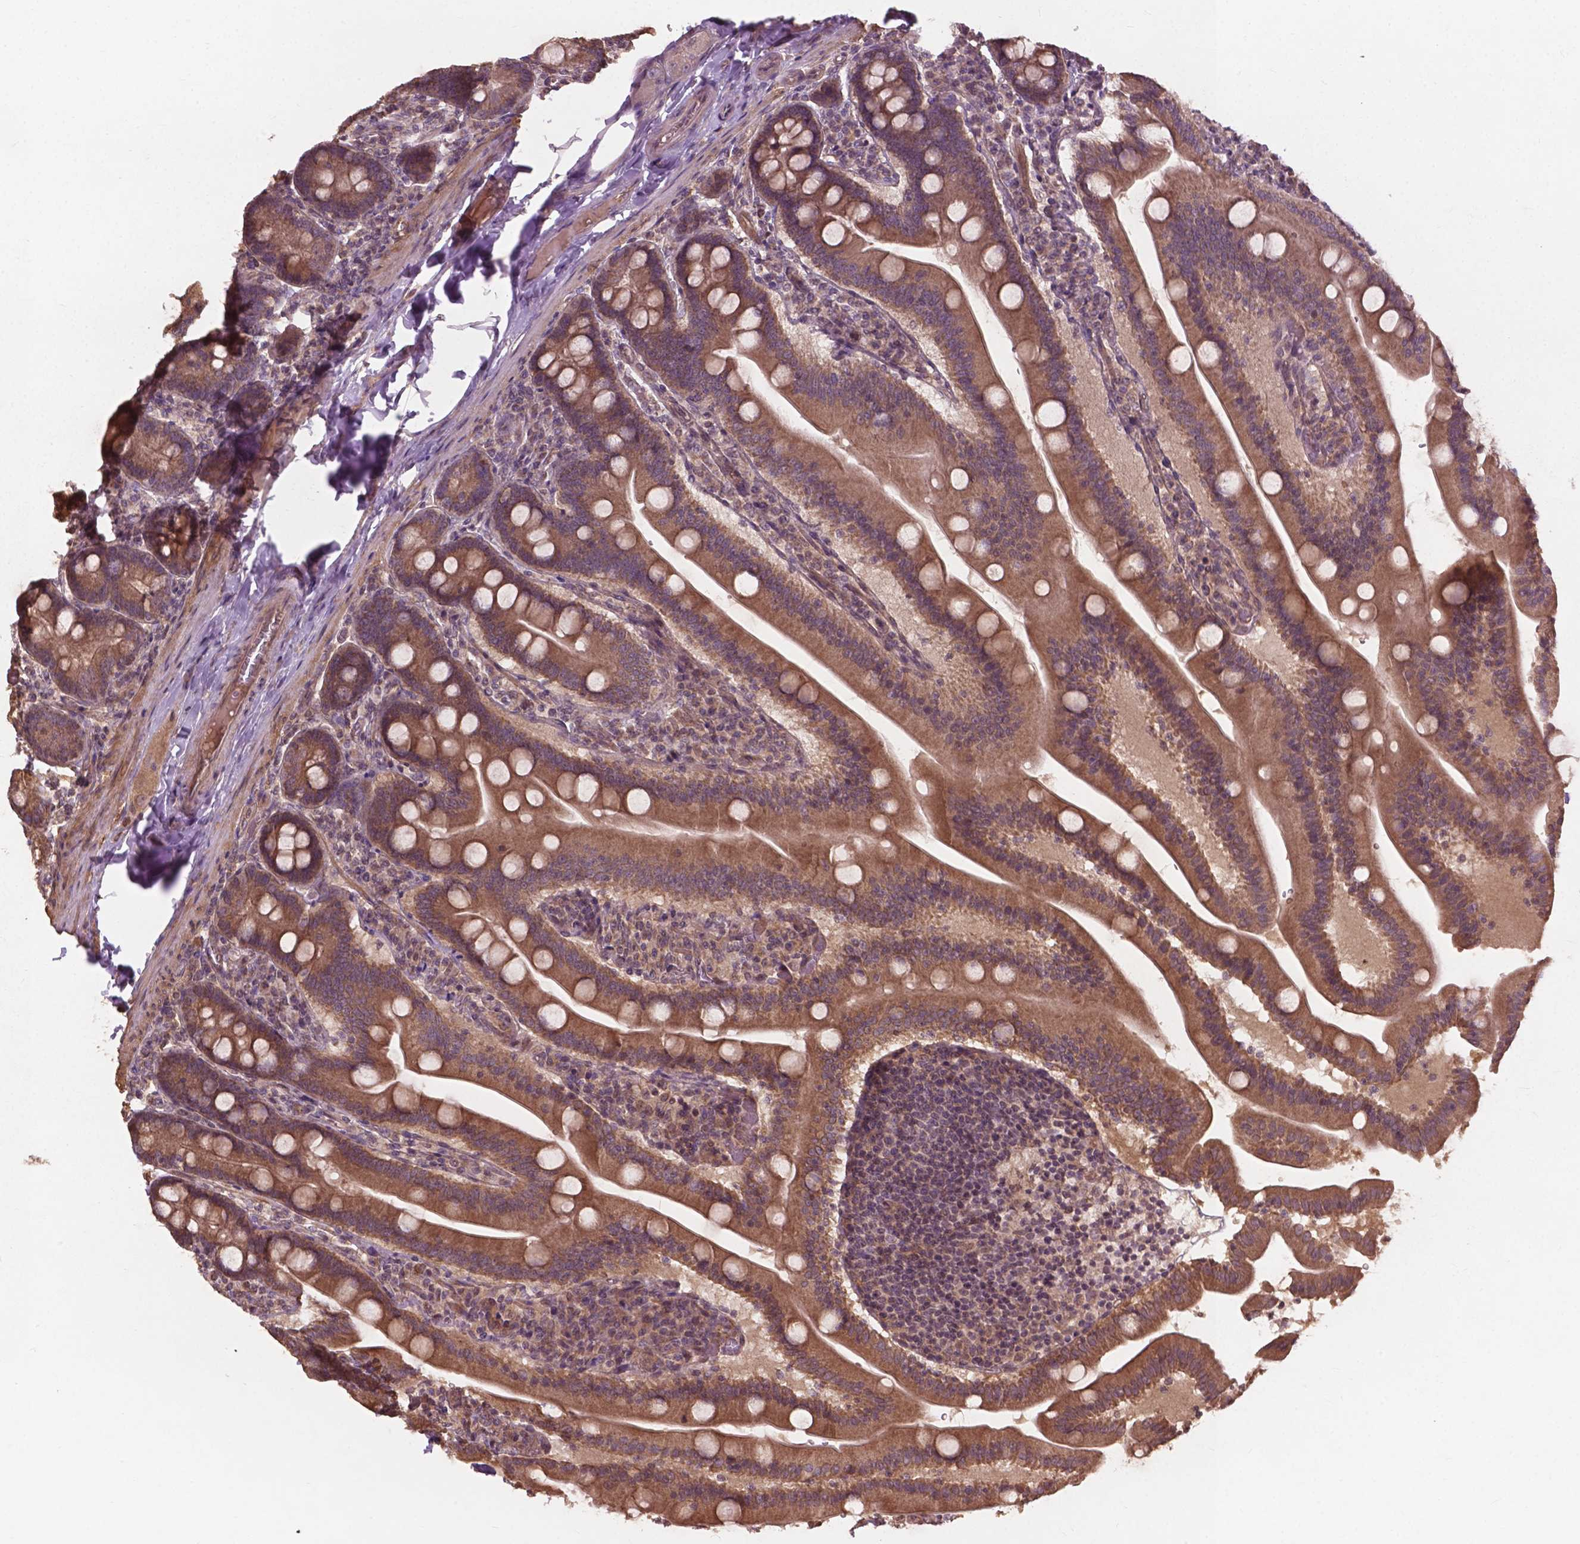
{"staining": {"intensity": "moderate", "quantity": ">75%", "location": "cytoplasmic/membranous"}, "tissue": "small intestine", "cell_type": "Glandular cells", "image_type": "normal", "snomed": [{"axis": "morphology", "description": "Normal tissue, NOS"}, {"axis": "topography", "description": "Small intestine"}], "caption": "Immunohistochemical staining of benign small intestine exhibits moderate cytoplasmic/membranous protein staining in about >75% of glandular cells. The protein of interest is shown in brown color, while the nuclei are stained blue.", "gene": "CDC42BPA", "patient": {"sex": "male", "age": 37}}